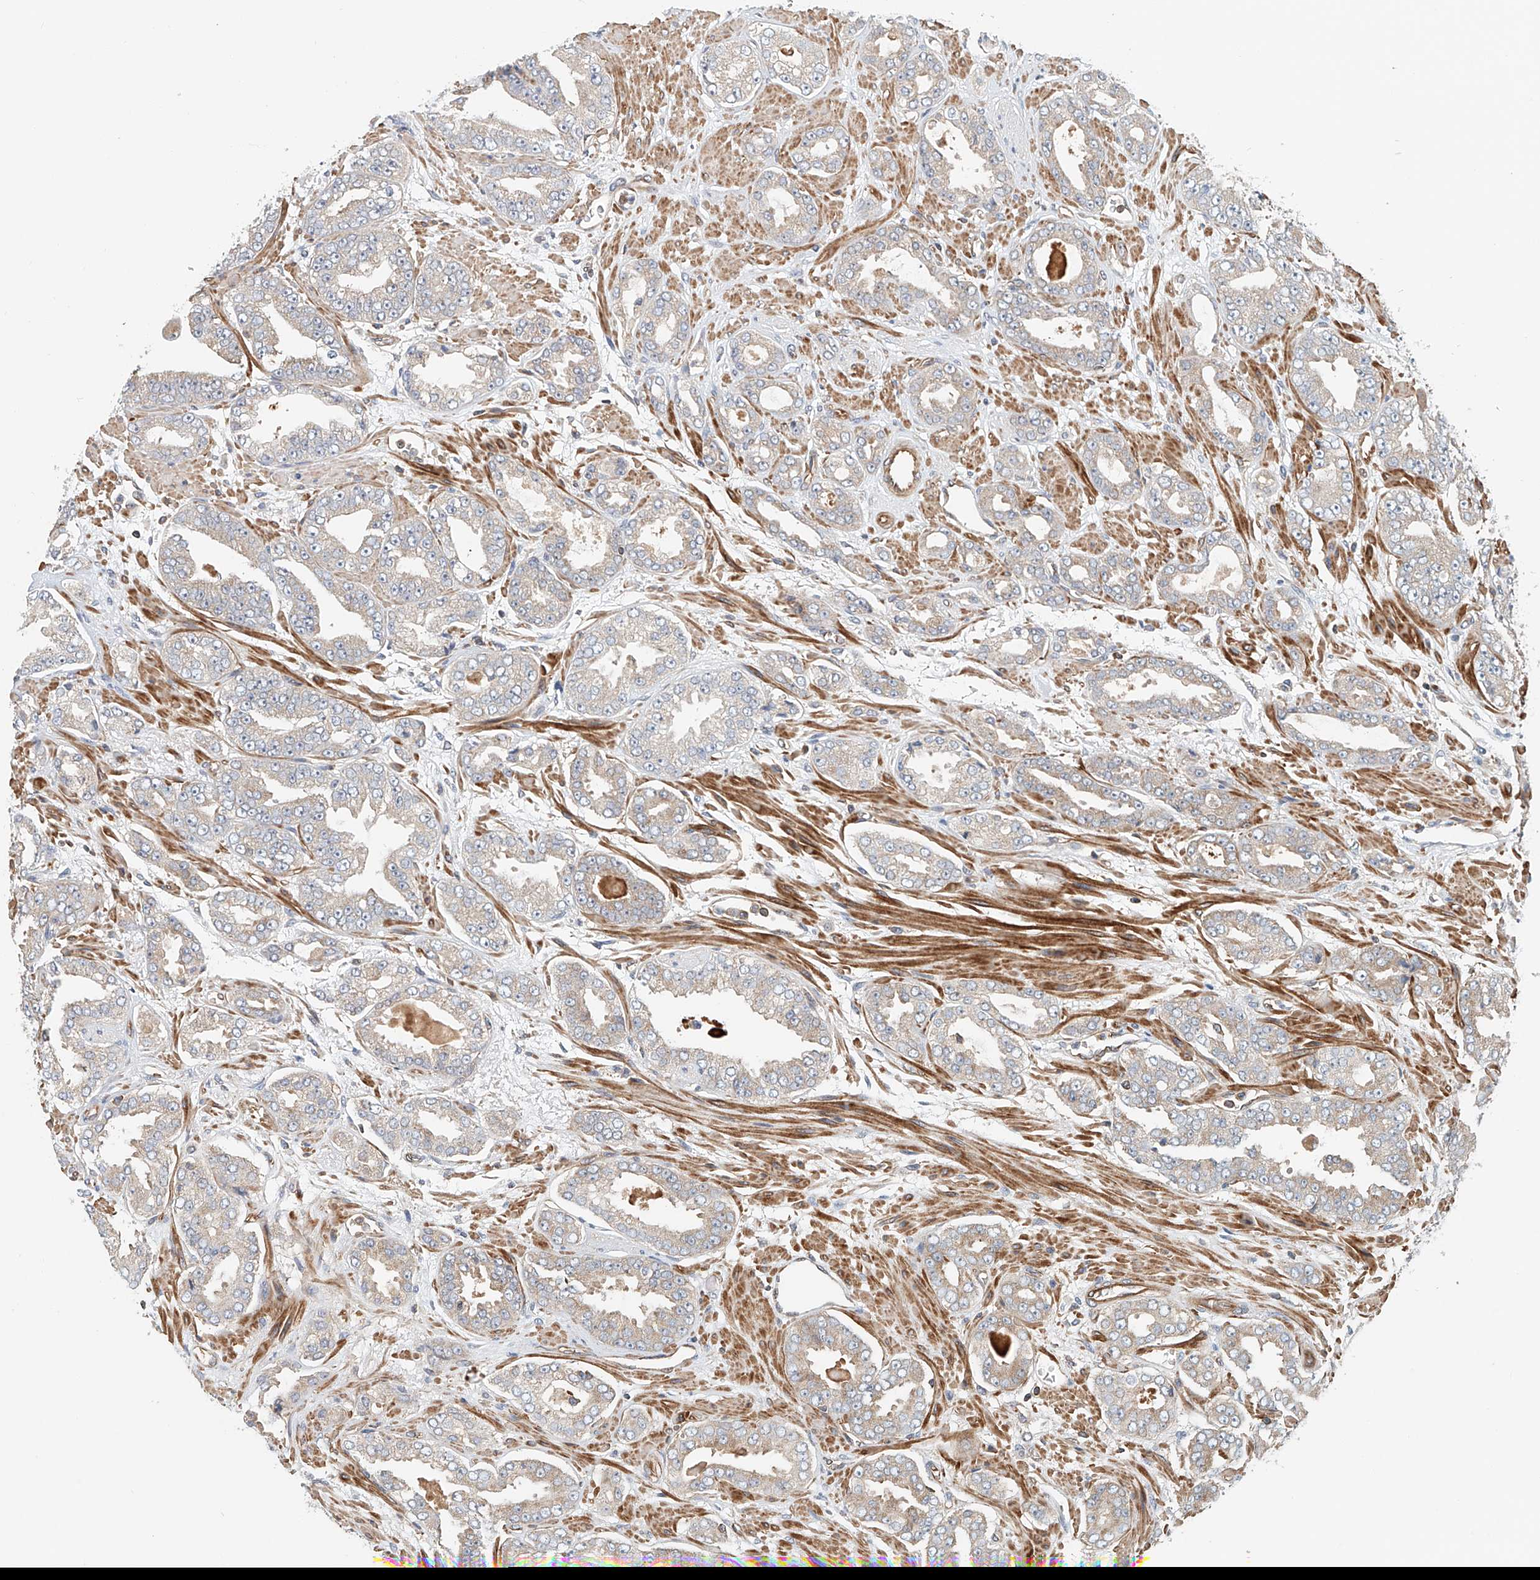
{"staining": {"intensity": "negative", "quantity": "none", "location": "none"}, "tissue": "prostate cancer", "cell_type": "Tumor cells", "image_type": "cancer", "snomed": [{"axis": "morphology", "description": "Adenocarcinoma, High grade"}, {"axis": "topography", "description": "Prostate"}], "caption": "A histopathology image of human prostate cancer is negative for staining in tumor cells.", "gene": "FRYL", "patient": {"sex": "male", "age": 71}}